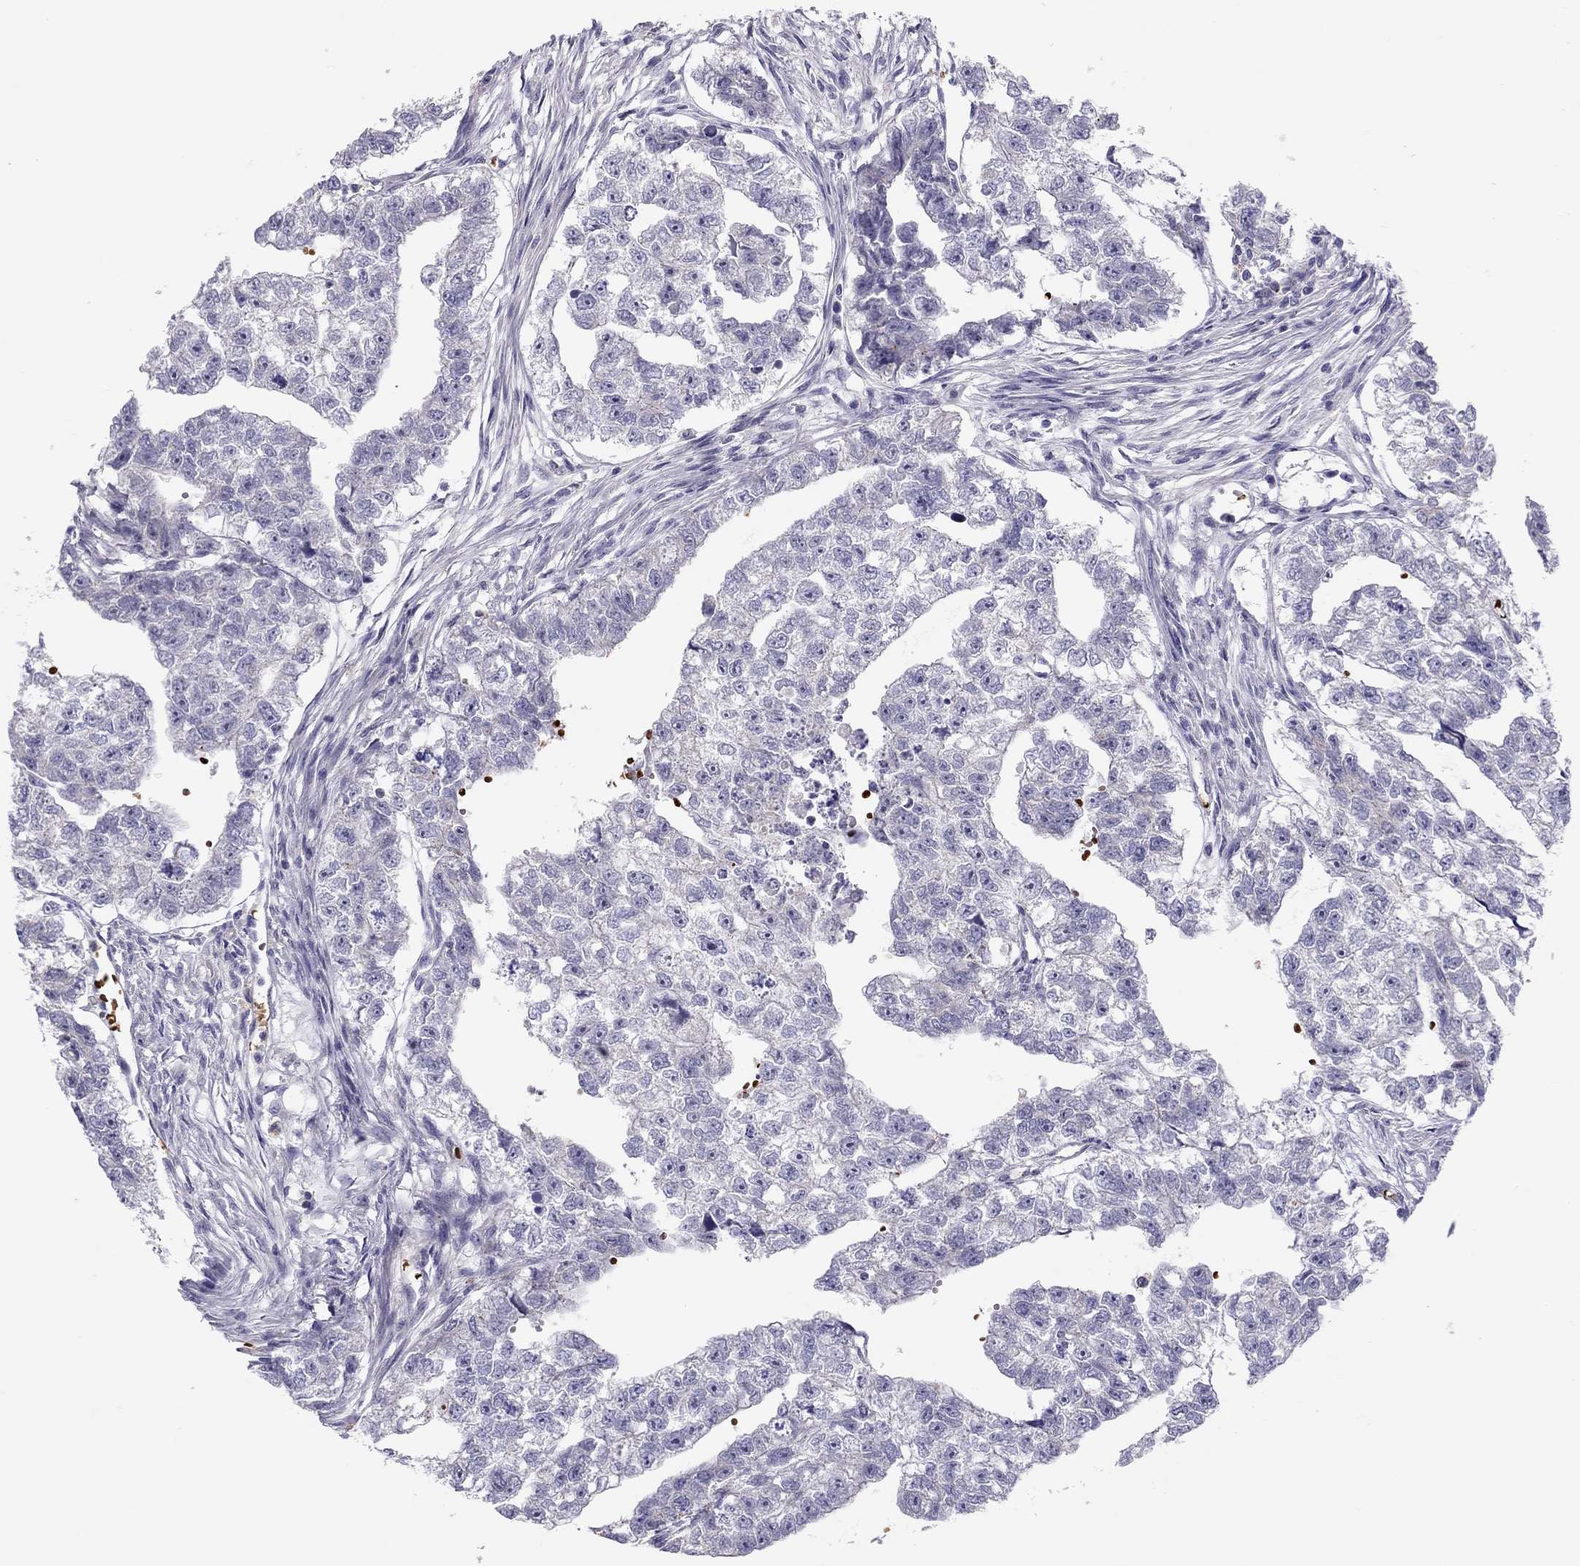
{"staining": {"intensity": "negative", "quantity": "none", "location": "none"}, "tissue": "testis cancer", "cell_type": "Tumor cells", "image_type": "cancer", "snomed": [{"axis": "morphology", "description": "Carcinoma, Embryonal, NOS"}, {"axis": "morphology", "description": "Teratoma, malignant, NOS"}, {"axis": "topography", "description": "Testis"}], "caption": "An IHC histopathology image of testis cancer is shown. There is no staining in tumor cells of testis cancer.", "gene": "FRMD1", "patient": {"sex": "male", "age": 44}}